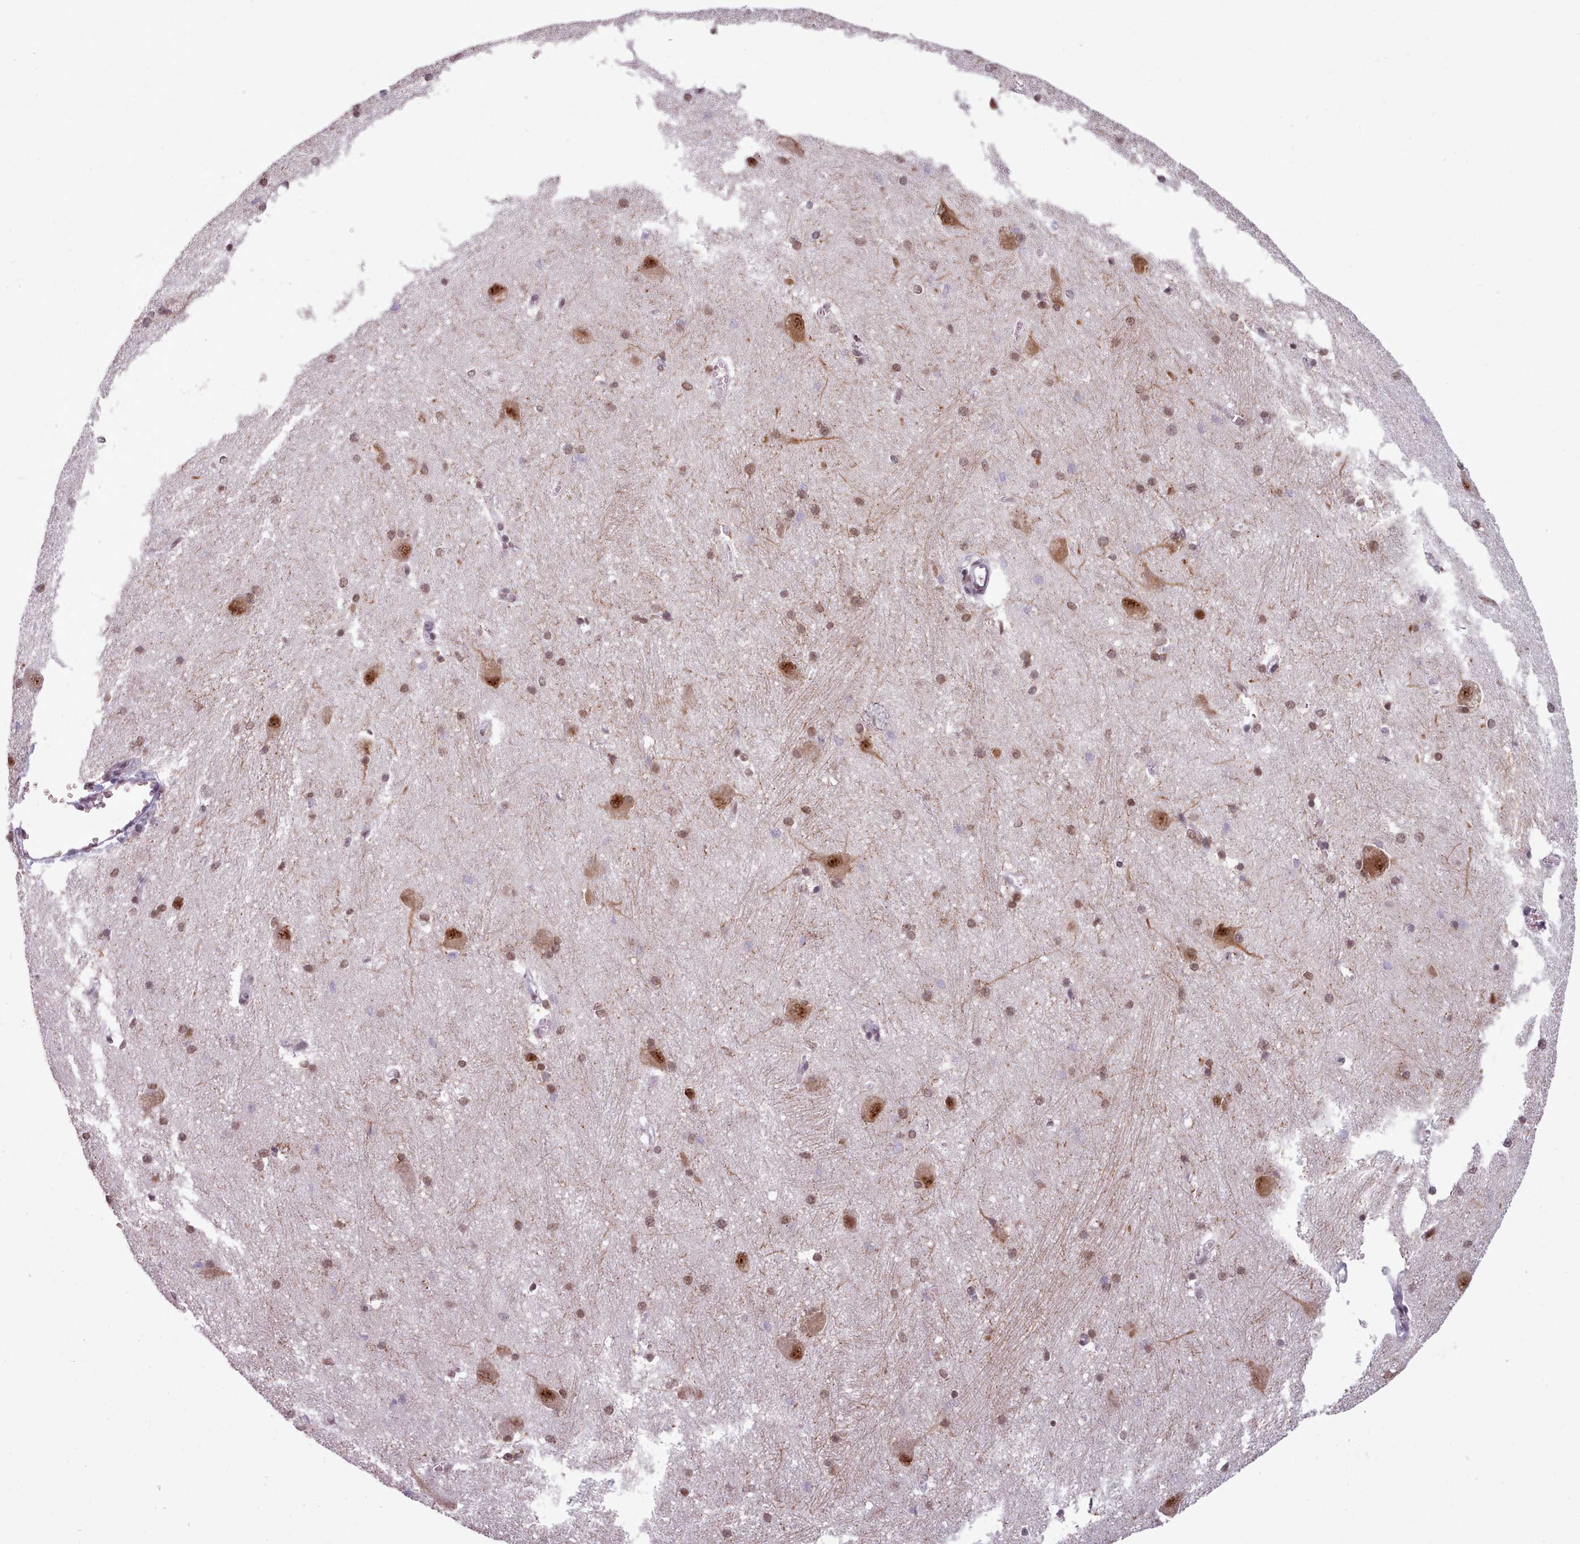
{"staining": {"intensity": "moderate", "quantity": ">75%", "location": "cytoplasmic/membranous,nuclear"}, "tissue": "caudate", "cell_type": "Glial cells", "image_type": "normal", "snomed": [{"axis": "morphology", "description": "Normal tissue, NOS"}, {"axis": "topography", "description": "Lateral ventricle wall"}], "caption": "Caudate stained for a protein reveals moderate cytoplasmic/membranous,nuclear positivity in glial cells. The staining was performed using DAB to visualize the protein expression in brown, while the nuclei were stained in blue with hematoxylin (Magnification: 20x).", "gene": "SRRM1", "patient": {"sex": "male", "age": 37}}